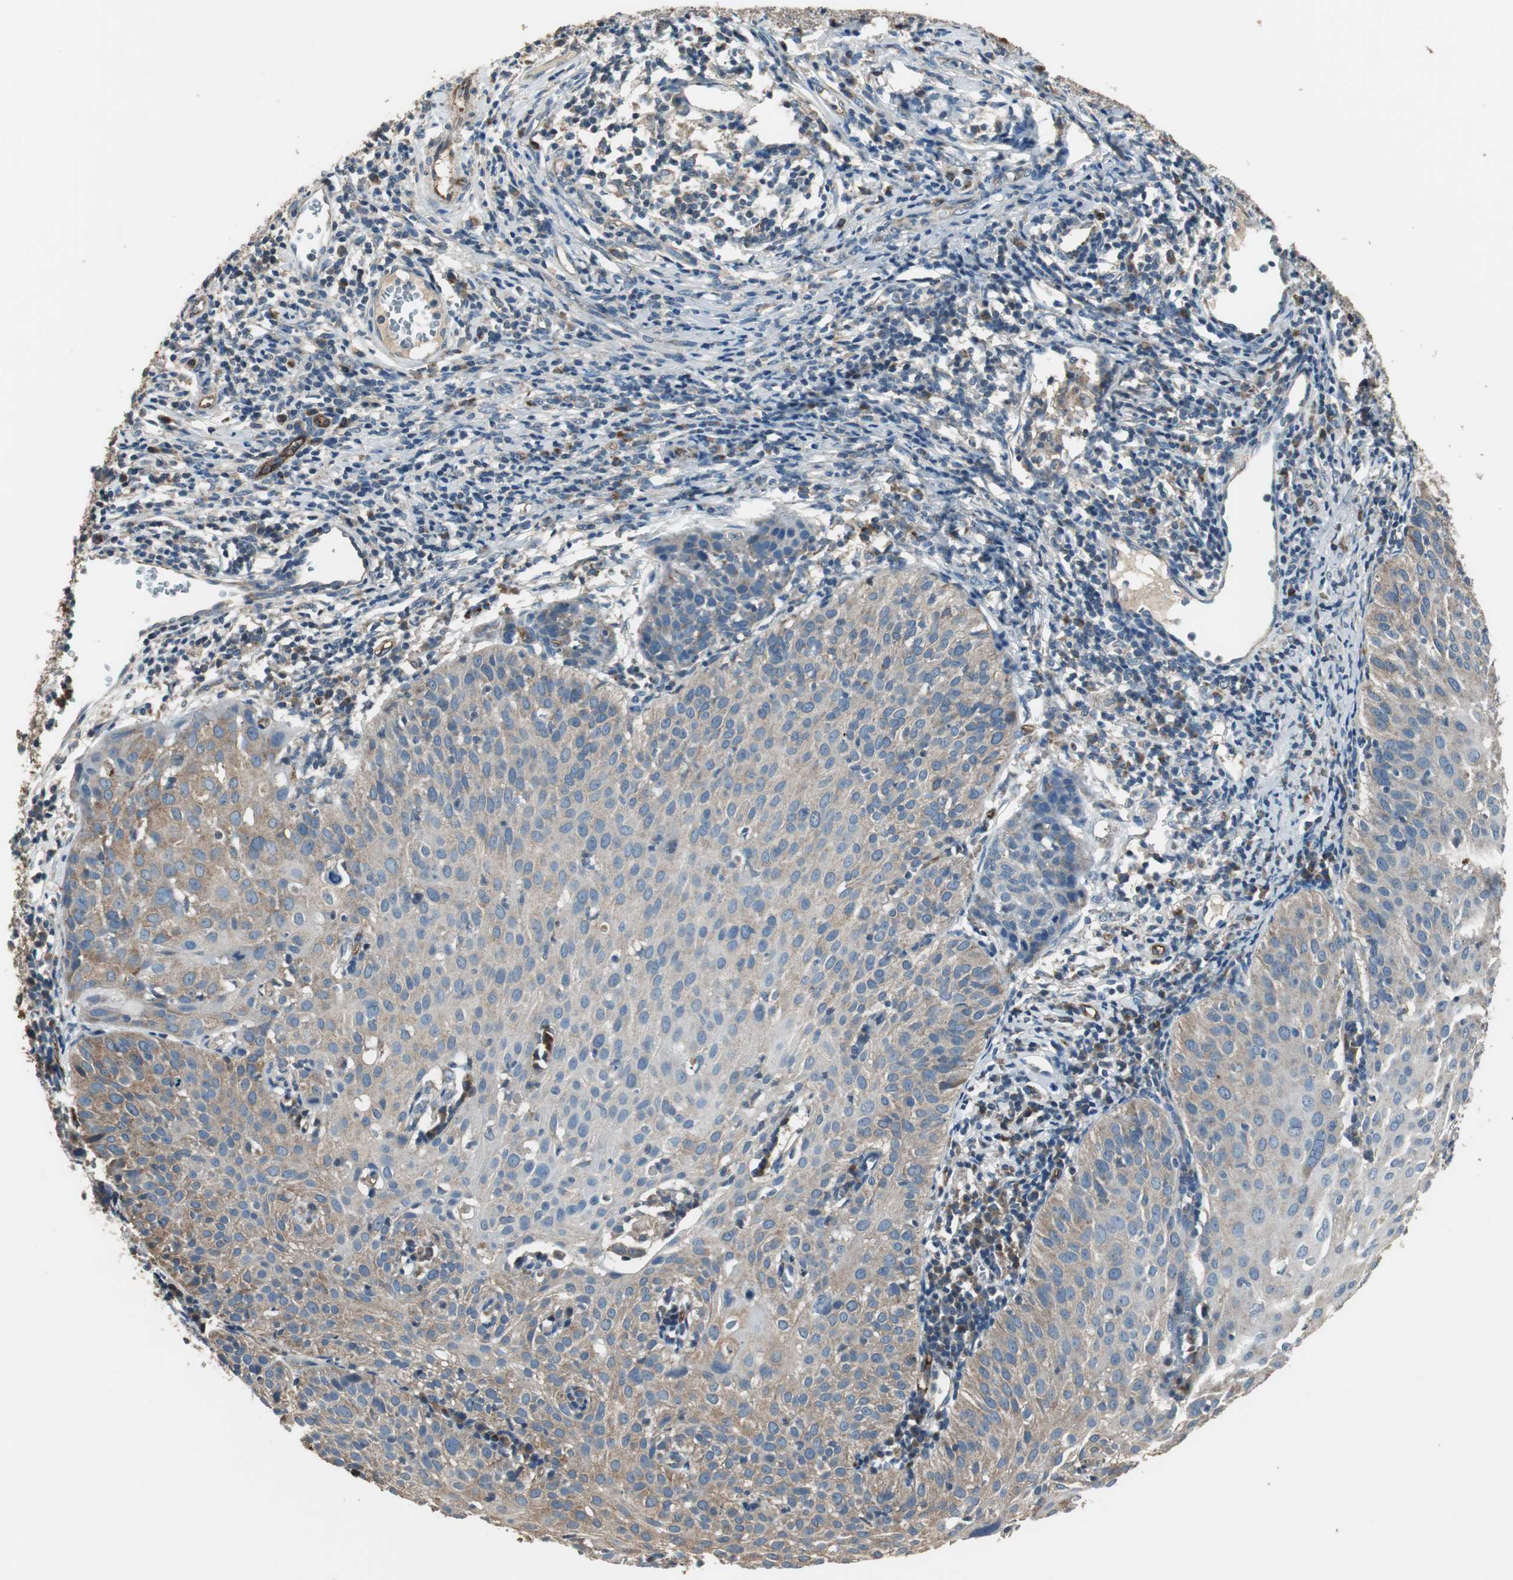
{"staining": {"intensity": "weak", "quantity": ">75%", "location": "cytoplasmic/membranous"}, "tissue": "cervical cancer", "cell_type": "Tumor cells", "image_type": "cancer", "snomed": [{"axis": "morphology", "description": "Squamous cell carcinoma, NOS"}, {"axis": "topography", "description": "Cervix"}], "caption": "This image demonstrates cervical cancer (squamous cell carcinoma) stained with immunohistochemistry to label a protein in brown. The cytoplasmic/membranous of tumor cells show weak positivity for the protein. Nuclei are counter-stained blue.", "gene": "MSTO1", "patient": {"sex": "female", "age": 38}}